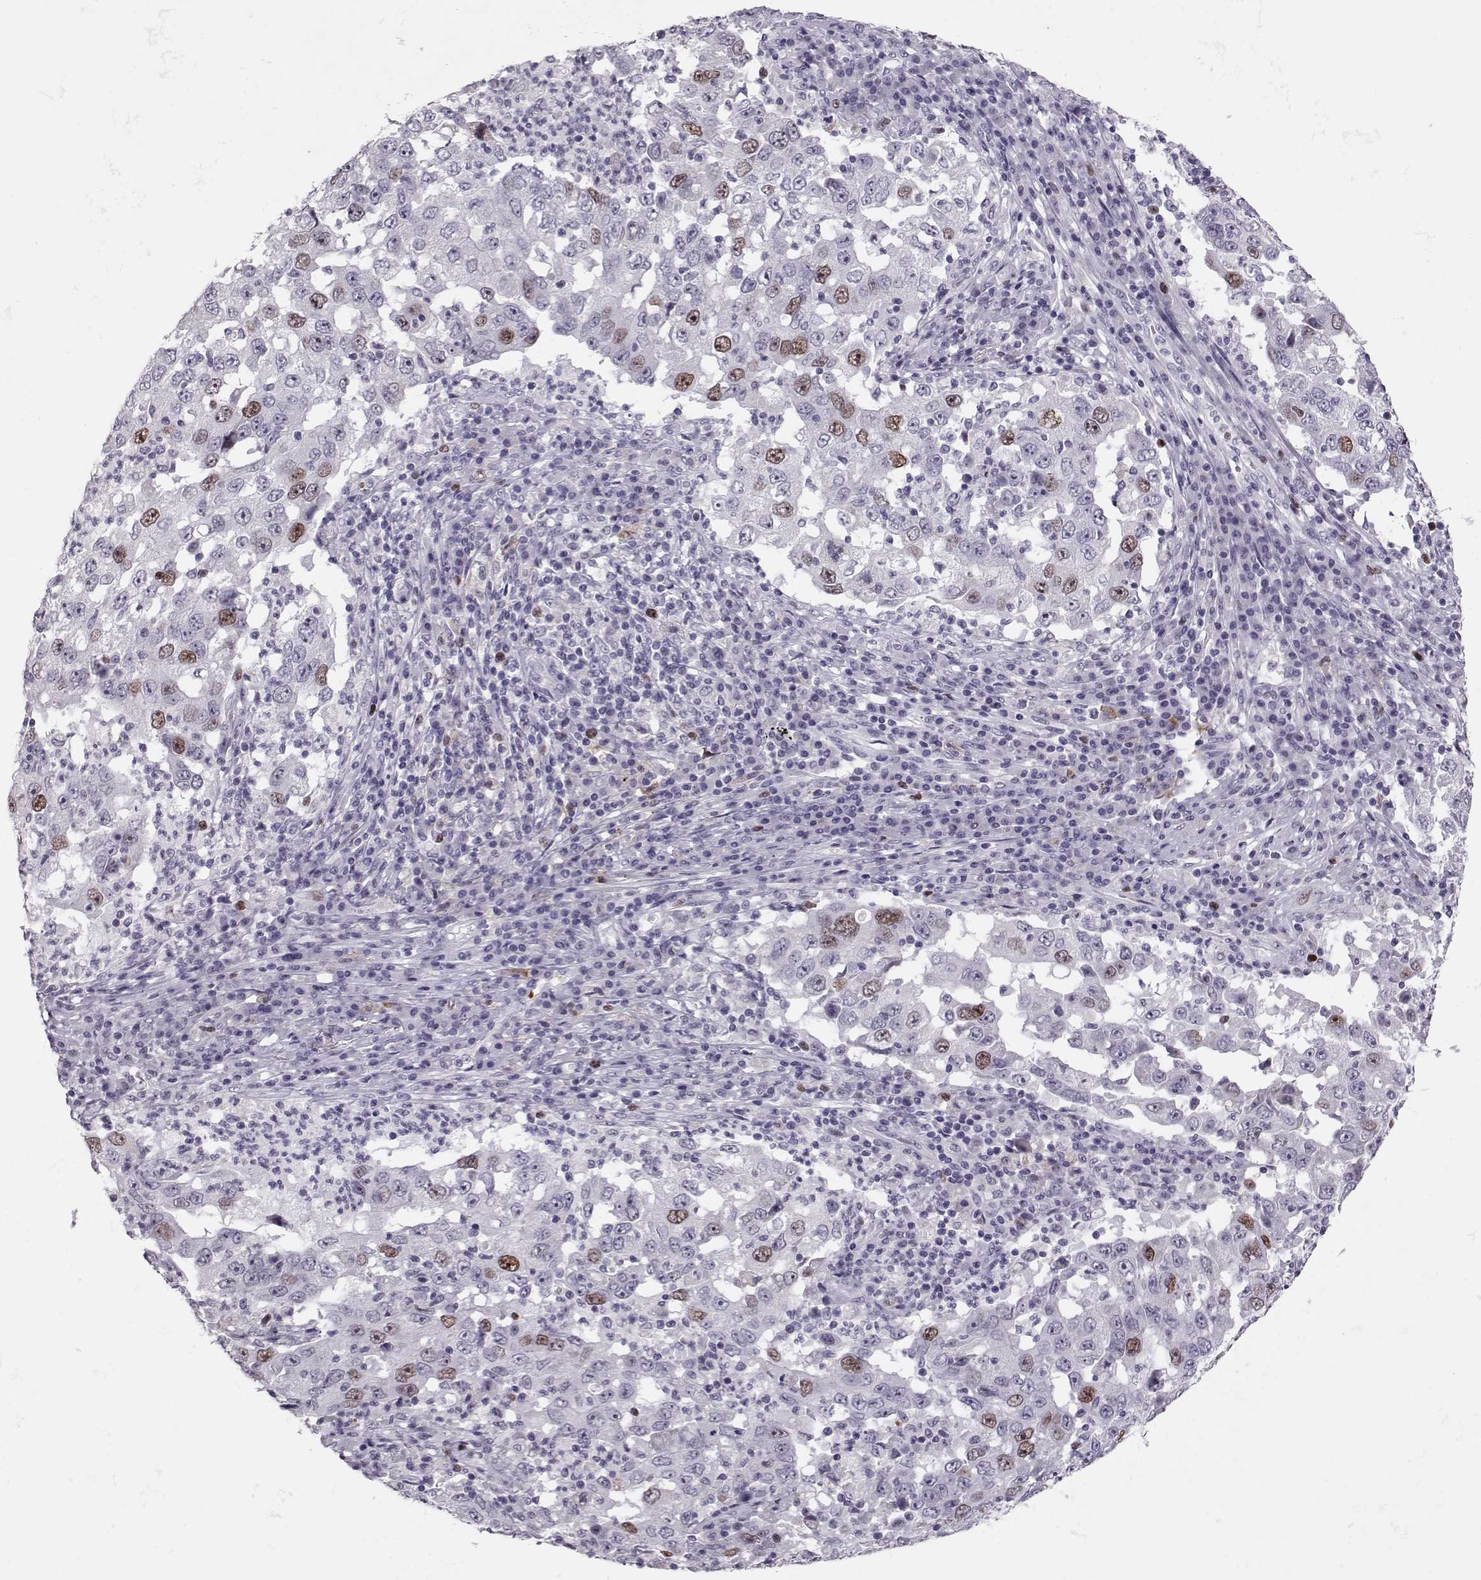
{"staining": {"intensity": "moderate", "quantity": "<25%", "location": "nuclear"}, "tissue": "lung cancer", "cell_type": "Tumor cells", "image_type": "cancer", "snomed": [{"axis": "morphology", "description": "Adenocarcinoma, NOS"}, {"axis": "topography", "description": "Lung"}], "caption": "A low amount of moderate nuclear expression is present in about <25% of tumor cells in adenocarcinoma (lung) tissue. (Brightfield microscopy of DAB IHC at high magnification).", "gene": "SGO1", "patient": {"sex": "male", "age": 73}}